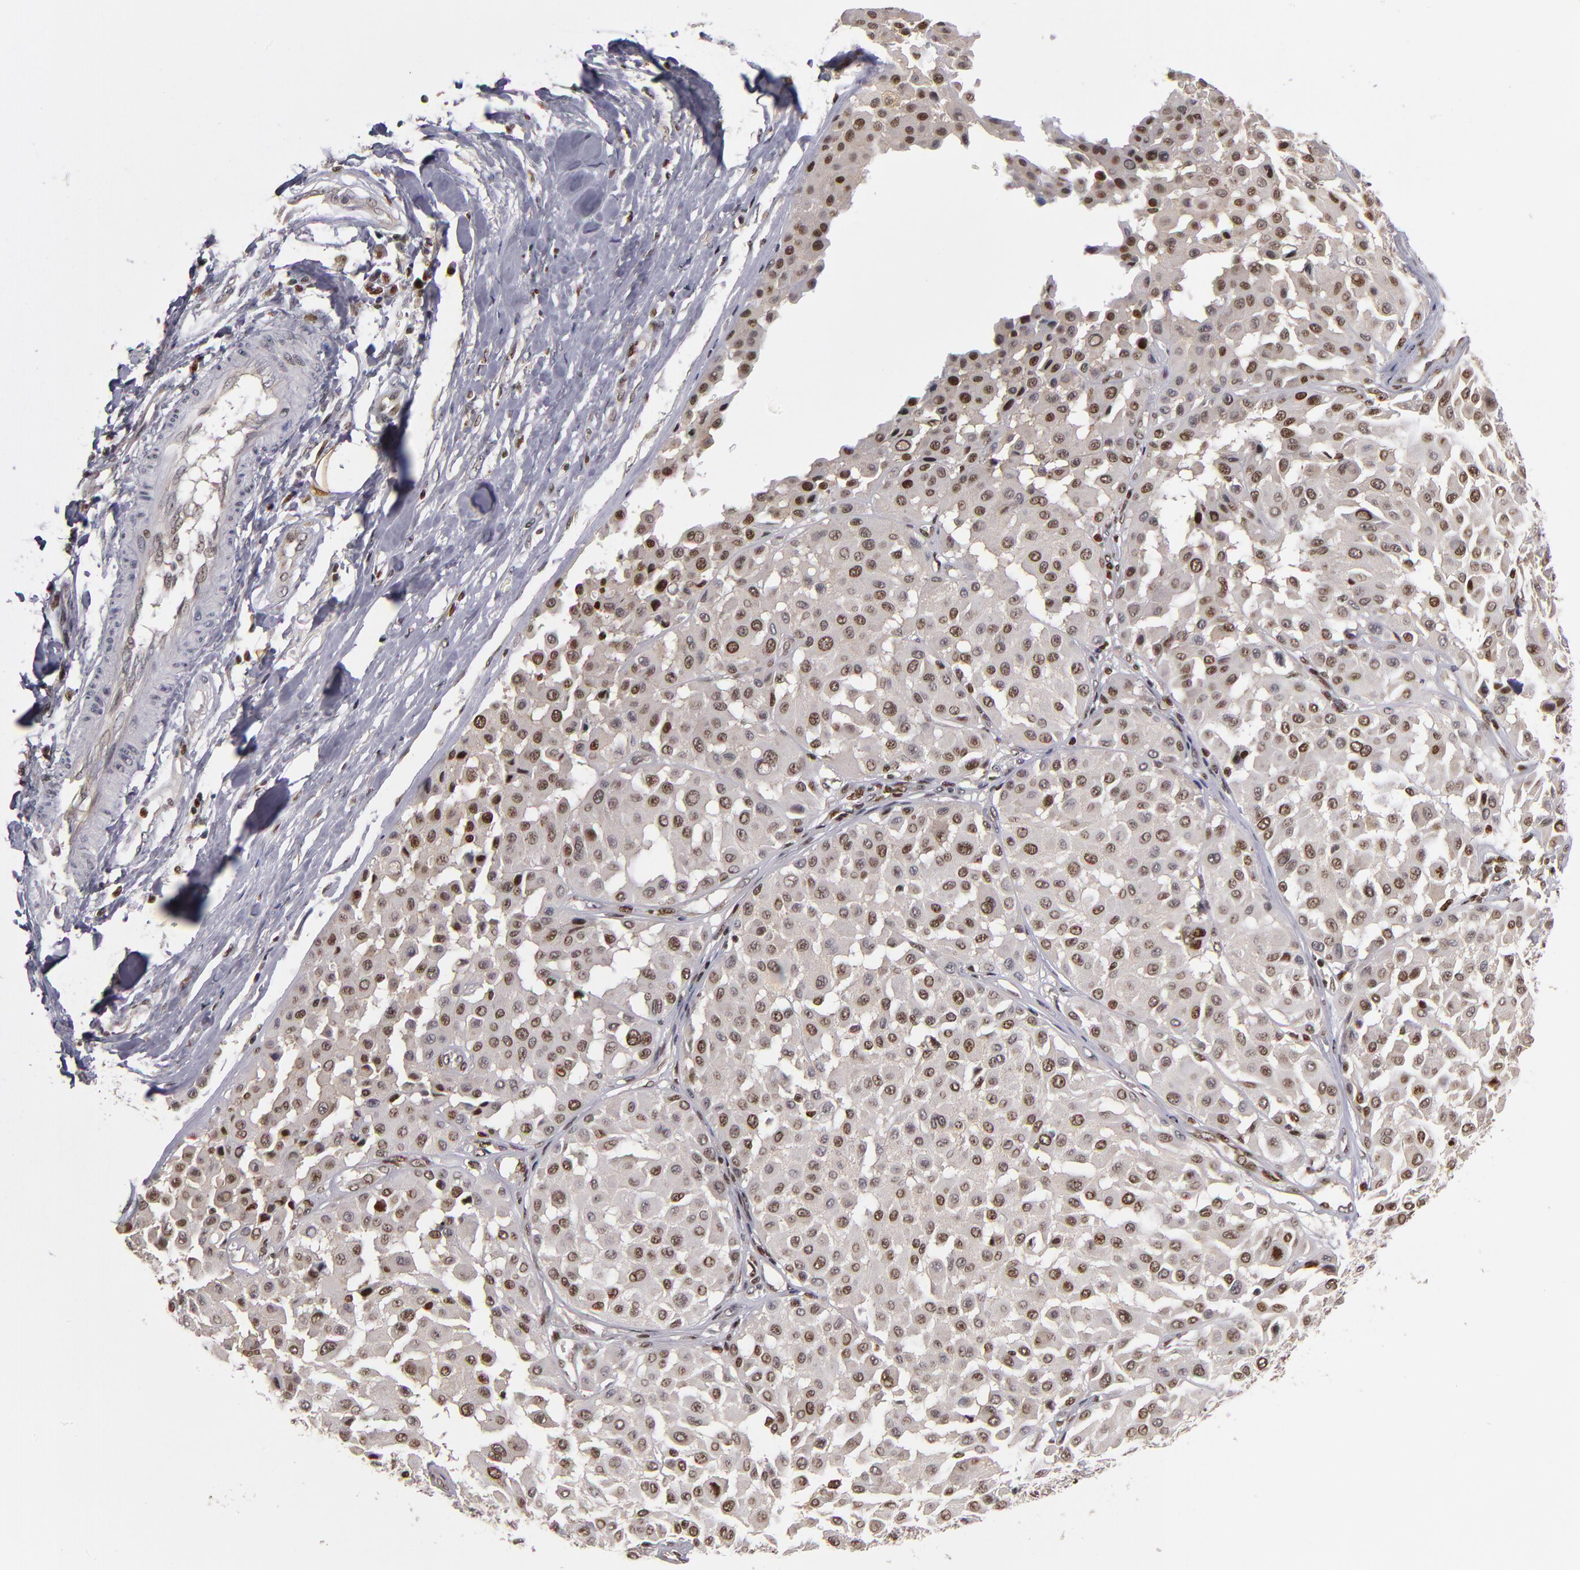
{"staining": {"intensity": "moderate", "quantity": ">75%", "location": "cytoplasmic/membranous"}, "tissue": "melanoma", "cell_type": "Tumor cells", "image_type": "cancer", "snomed": [{"axis": "morphology", "description": "Malignant melanoma, Metastatic site"}, {"axis": "topography", "description": "Soft tissue"}], "caption": "There is medium levels of moderate cytoplasmic/membranous expression in tumor cells of malignant melanoma (metastatic site), as demonstrated by immunohistochemical staining (brown color).", "gene": "KDM6A", "patient": {"sex": "male", "age": 41}}